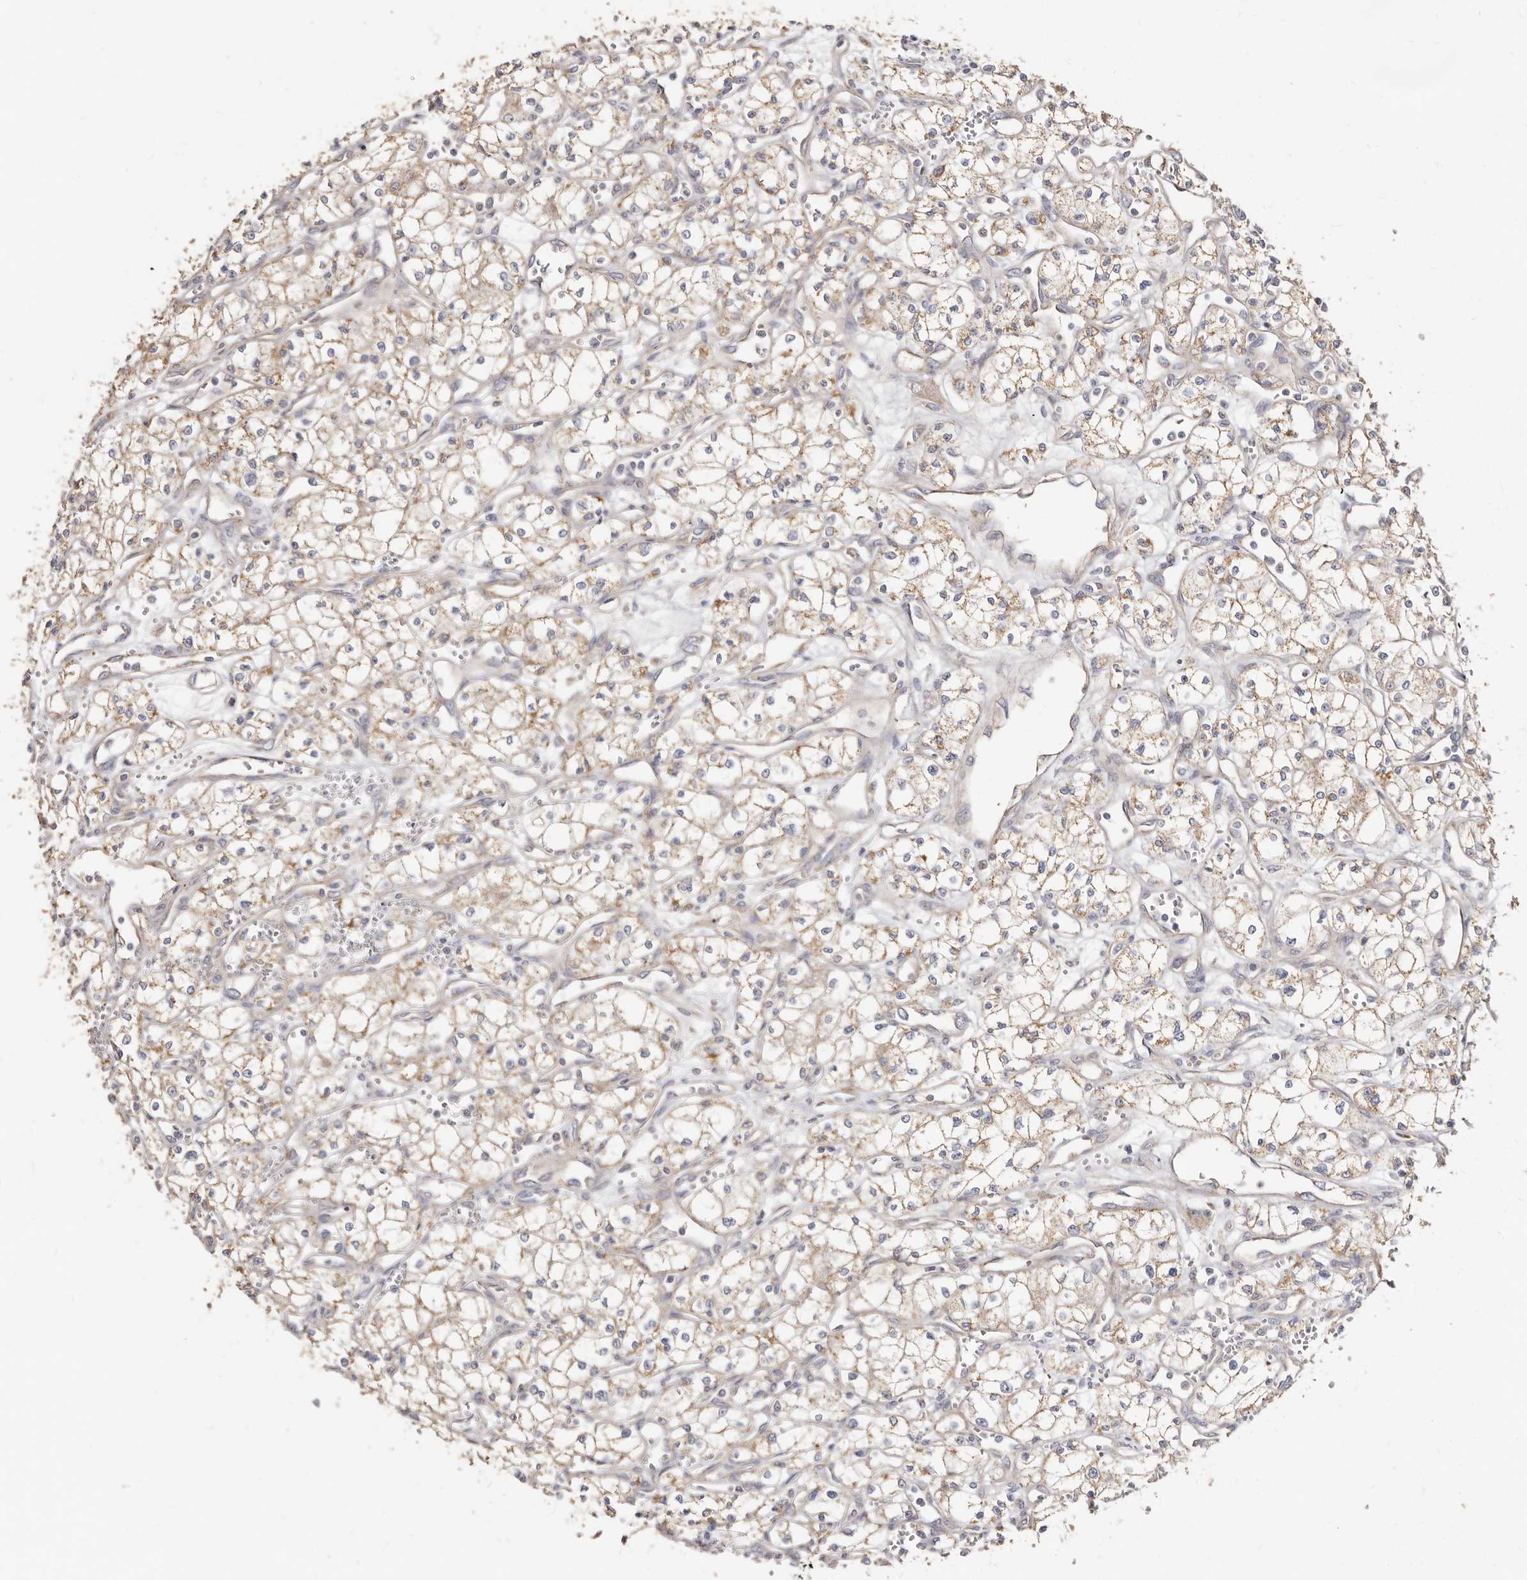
{"staining": {"intensity": "weak", "quantity": ">75%", "location": "cytoplasmic/membranous"}, "tissue": "renal cancer", "cell_type": "Tumor cells", "image_type": "cancer", "snomed": [{"axis": "morphology", "description": "Adenocarcinoma, NOS"}, {"axis": "topography", "description": "Kidney"}], "caption": "IHC of renal adenocarcinoma displays low levels of weak cytoplasmic/membranous positivity in approximately >75% of tumor cells.", "gene": "BAIAP2L1", "patient": {"sex": "male", "age": 59}}